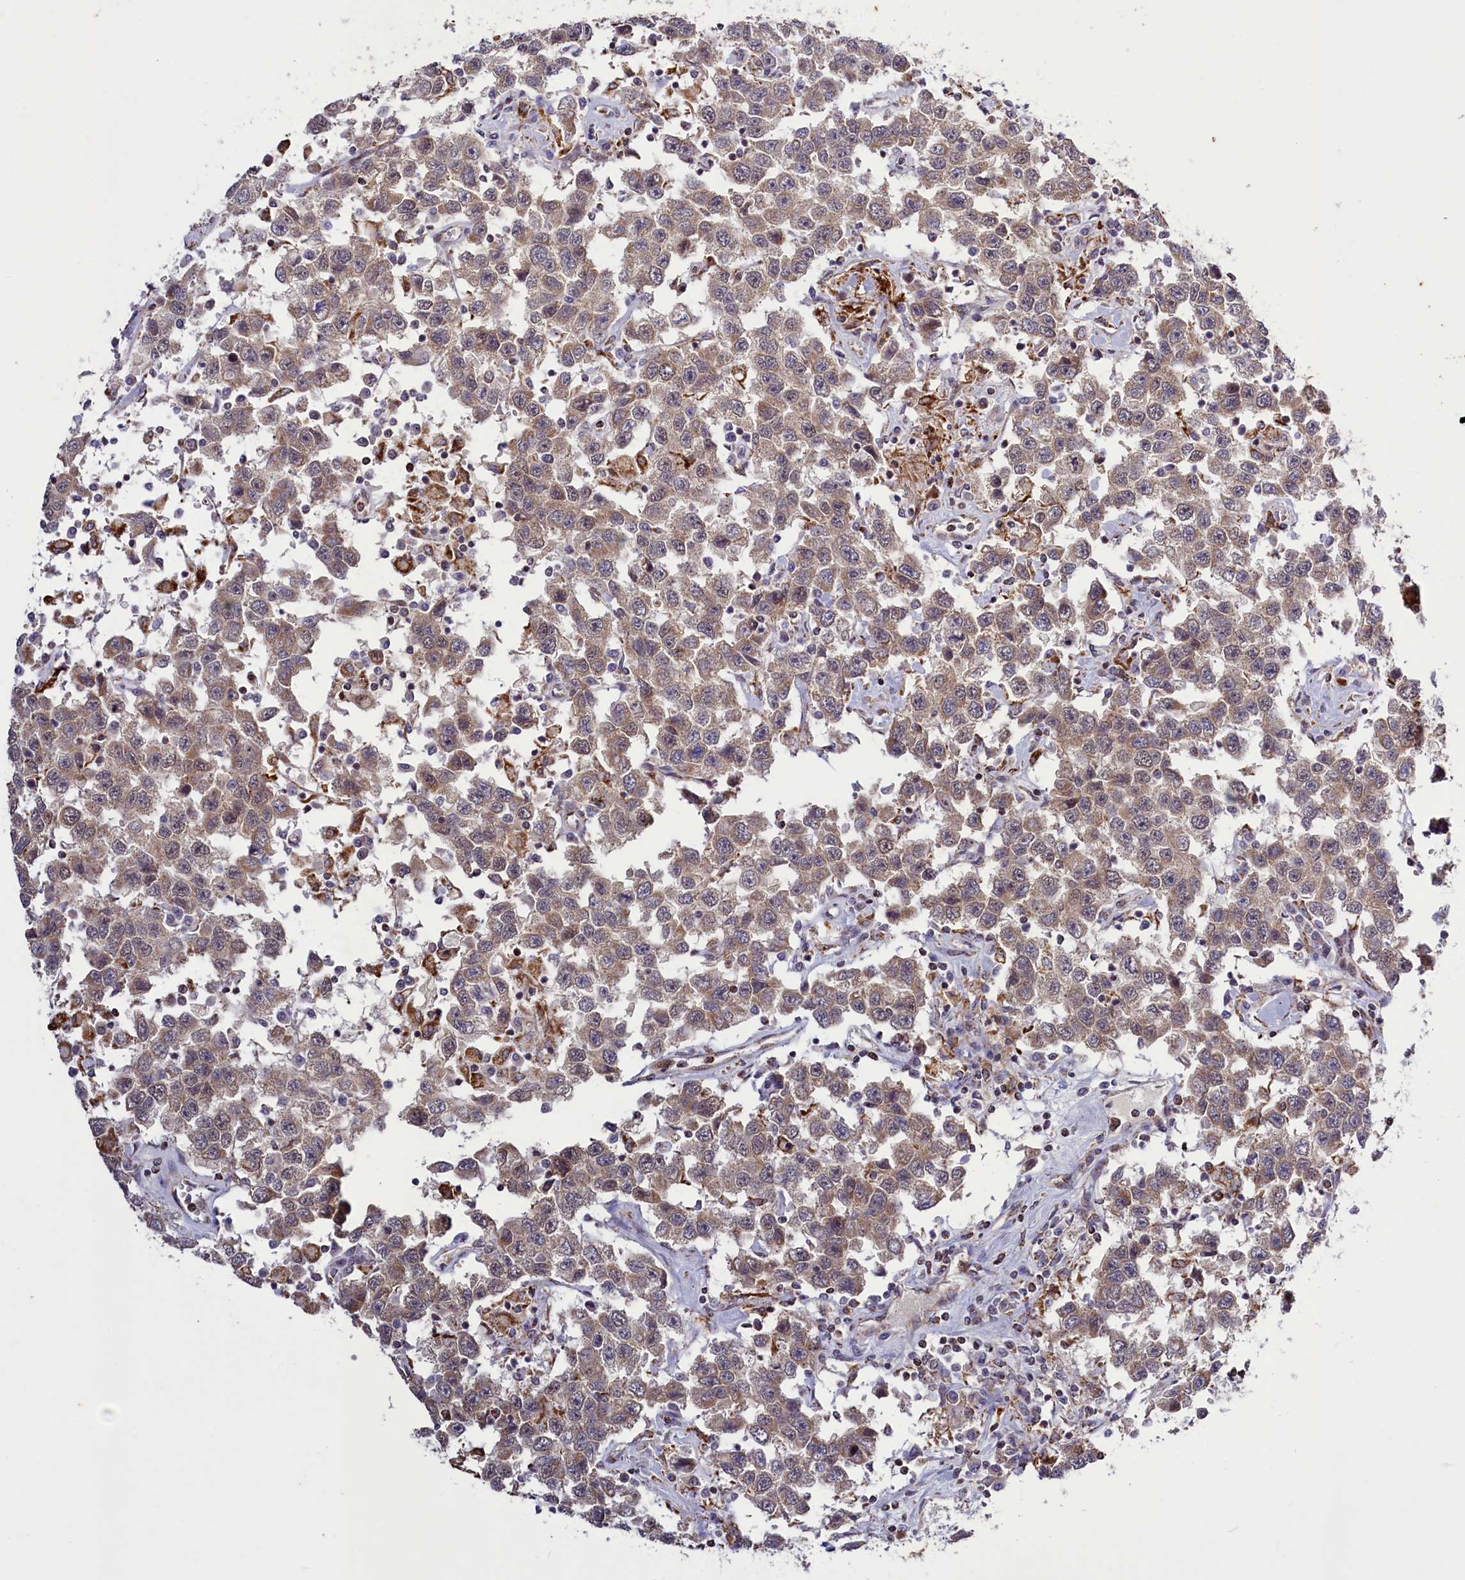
{"staining": {"intensity": "moderate", "quantity": ">75%", "location": "cytoplasmic/membranous"}, "tissue": "testis cancer", "cell_type": "Tumor cells", "image_type": "cancer", "snomed": [{"axis": "morphology", "description": "Seminoma, NOS"}, {"axis": "topography", "description": "Testis"}], "caption": "Protein staining reveals moderate cytoplasmic/membranous staining in approximately >75% of tumor cells in testis cancer.", "gene": "DYNC2H1", "patient": {"sex": "male", "age": 41}}